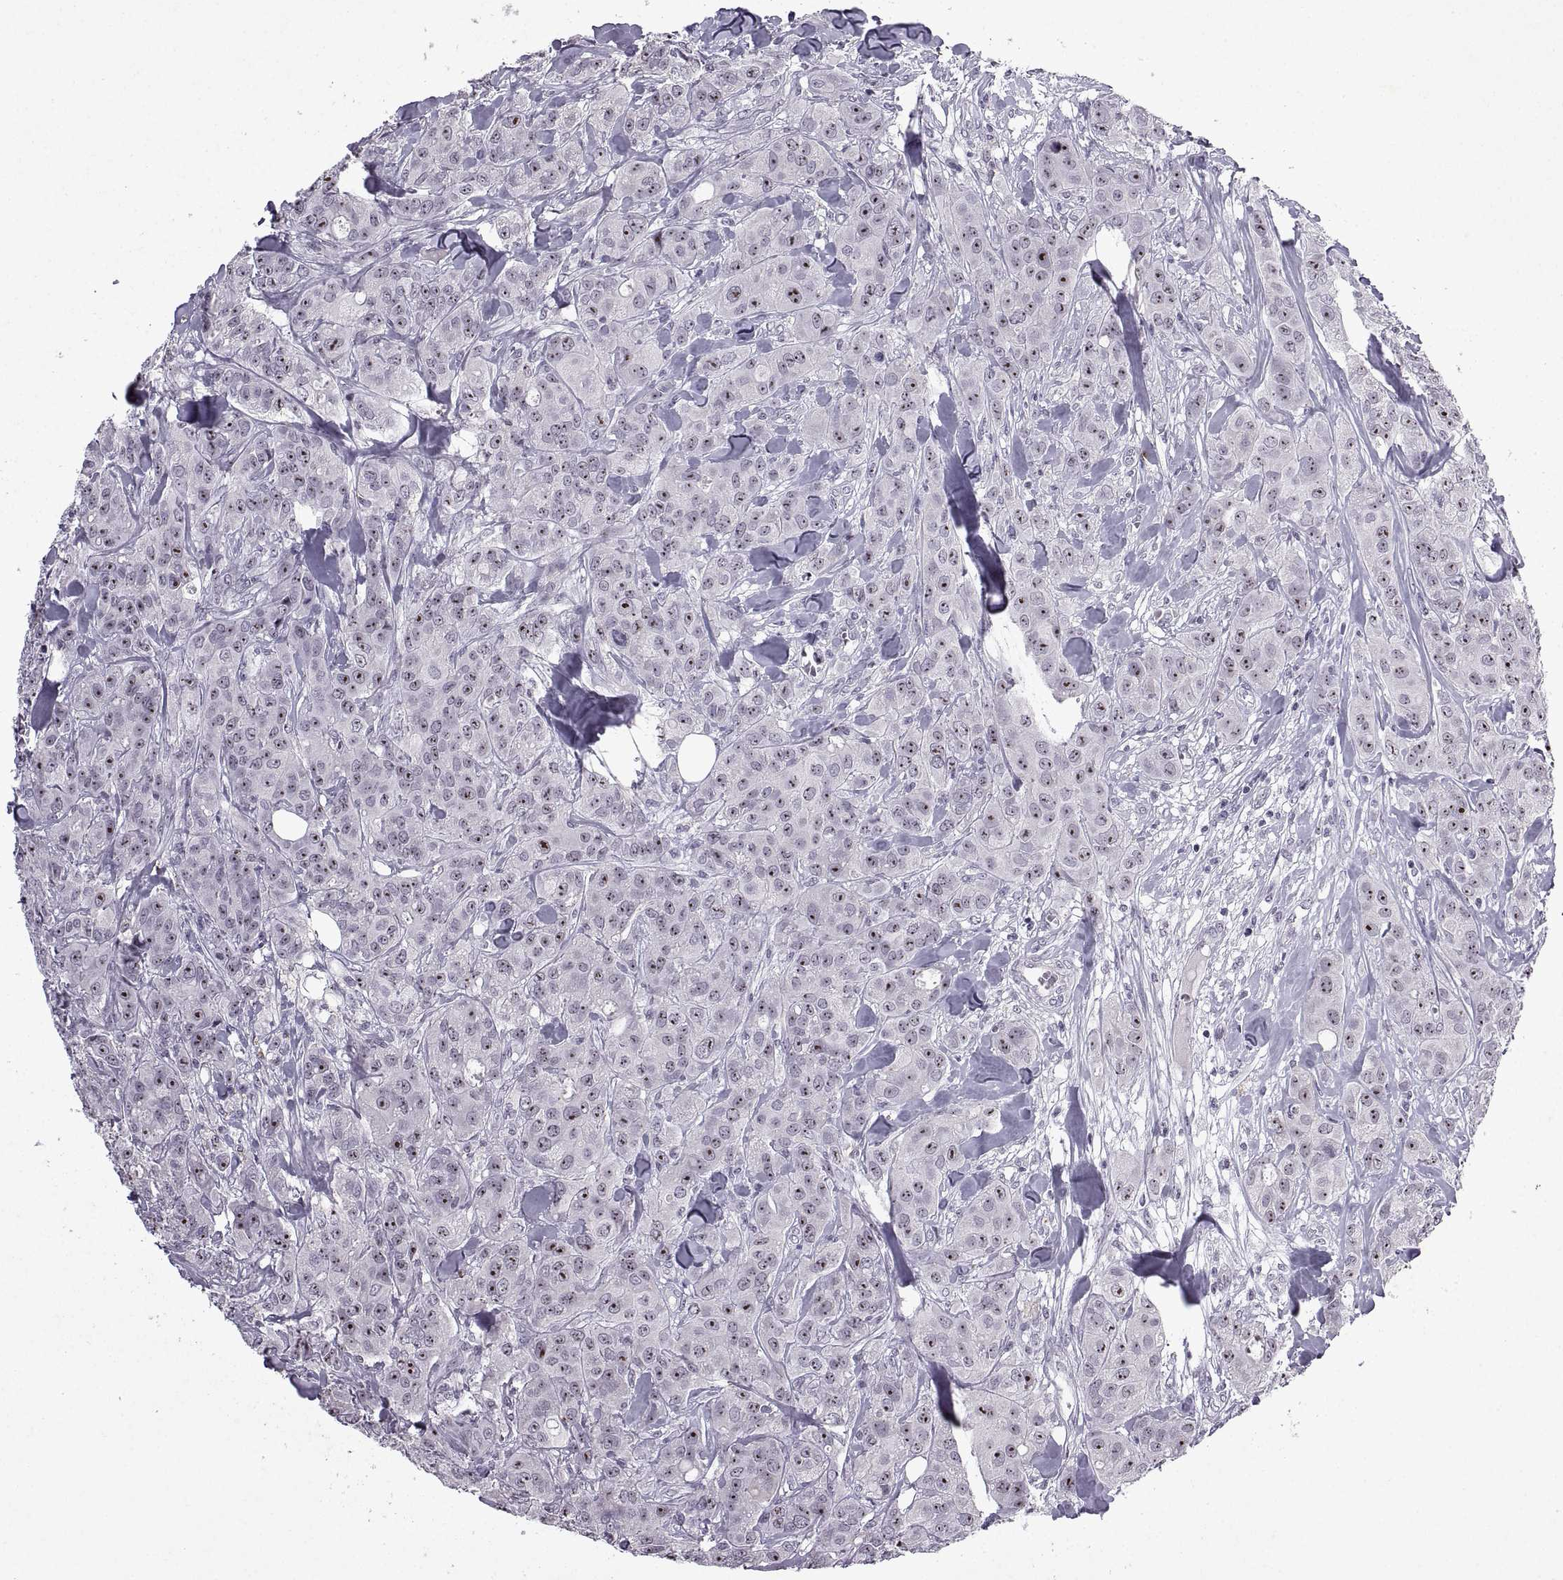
{"staining": {"intensity": "strong", "quantity": ">75%", "location": "nuclear"}, "tissue": "breast cancer", "cell_type": "Tumor cells", "image_type": "cancer", "snomed": [{"axis": "morphology", "description": "Duct carcinoma"}, {"axis": "topography", "description": "Breast"}], "caption": "Protein analysis of breast infiltrating ductal carcinoma tissue displays strong nuclear positivity in about >75% of tumor cells.", "gene": "SINHCAF", "patient": {"sex": "female", "age": 43}}